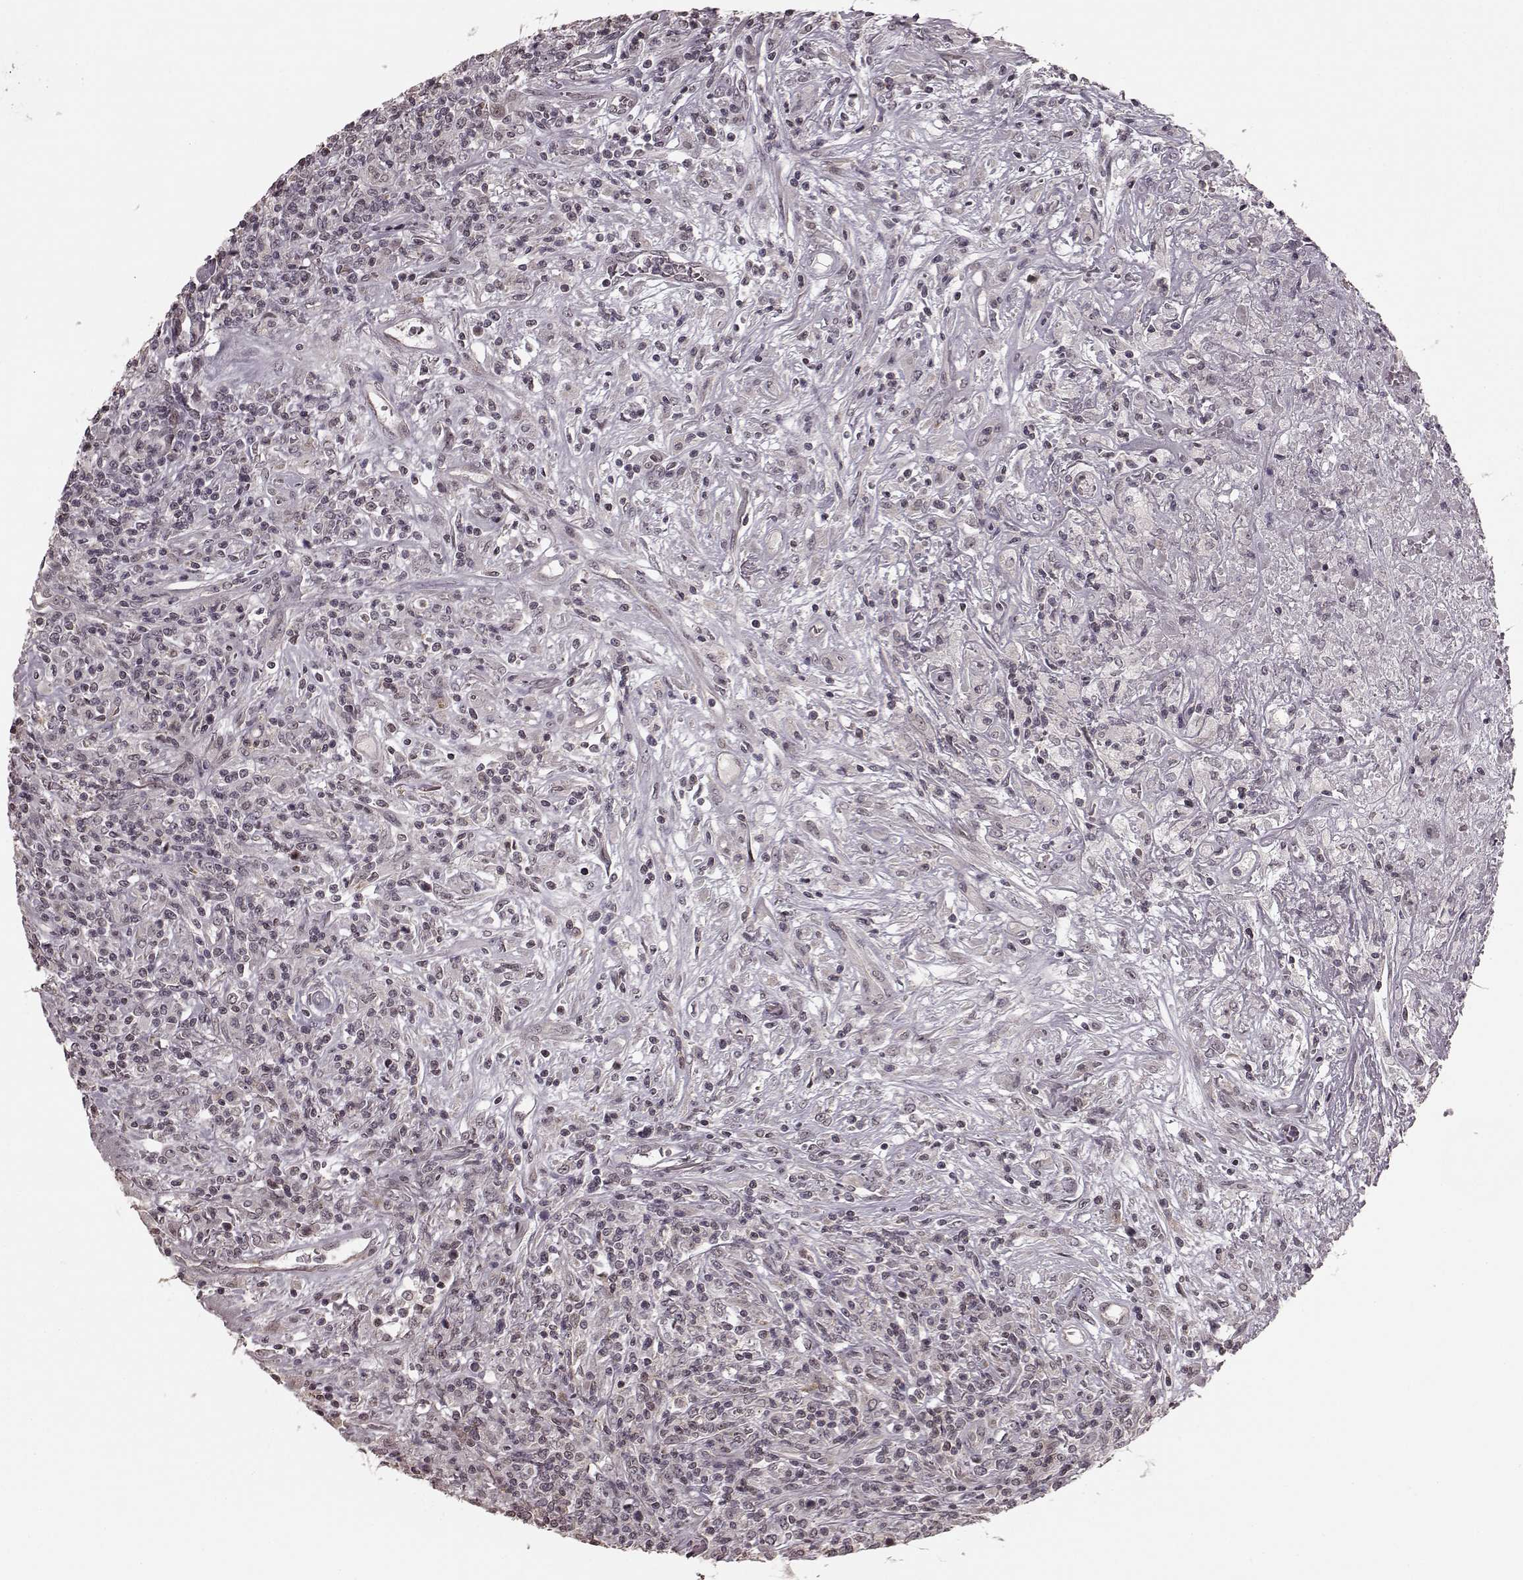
{"staining": {"intensity": "negative", "quantity": "none", "location": "none"}, "tissue": "lymphoma", "cell_type": "Tumor cells", "image_type": "cancer", "snomed": [{"axis": "morphology", "description": "Malignant lymphoma, non-Hodgkin's type, High grade"}, {"axis": "topography", "description": "Lung"}], "caption": "Lymphoma was stained to show a protein in brown. There is no significant positivity in tumor cells.", "gene": "PLCB4", "patient": {"sex": "male", "age": 79}}